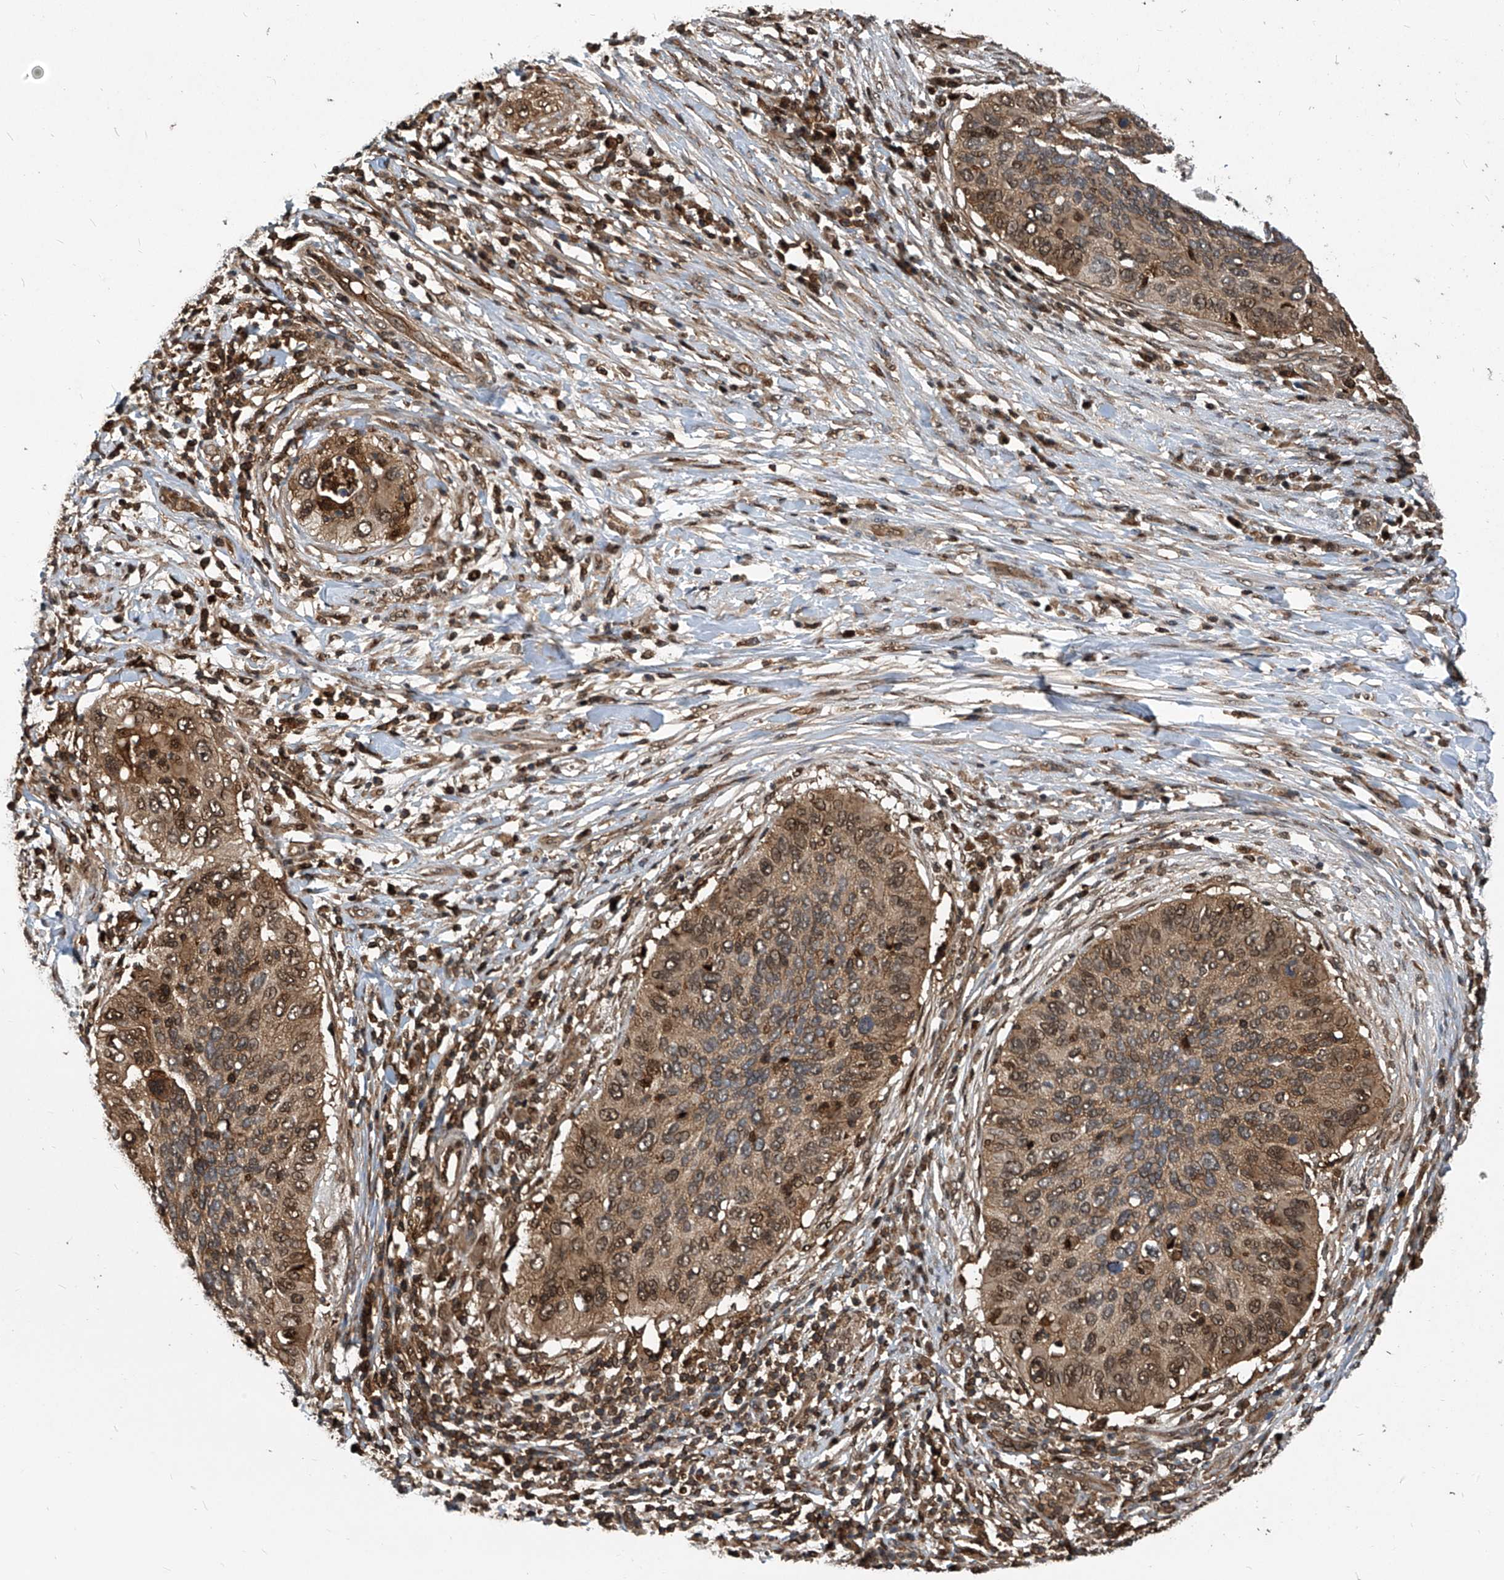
{"staining": {"intensity": "strong", "quantity": "25%-75%", "location": "cytoplasmic/membranous,nuclear"}, "tissue": "cervical cancer", "cell_type": "Tumor cells", "image_type": "cancer", "snomed": [{"axis": "morphology", "description": "Squamous cell carcinoma, NOS"}, {"axis": "topography", "description": "Cervix"}], "caption": "This micrograph shows squamous cell carcinoma (cervical) stained with IHC to label a protein in brown. The cytoplasmic/membranous and nuclear of tumor cells show strong positivity for the protein. Nuclei are counter-stained blue.", "gene": "PSMB1", "patient": {"sex": "female", "age": 38}}